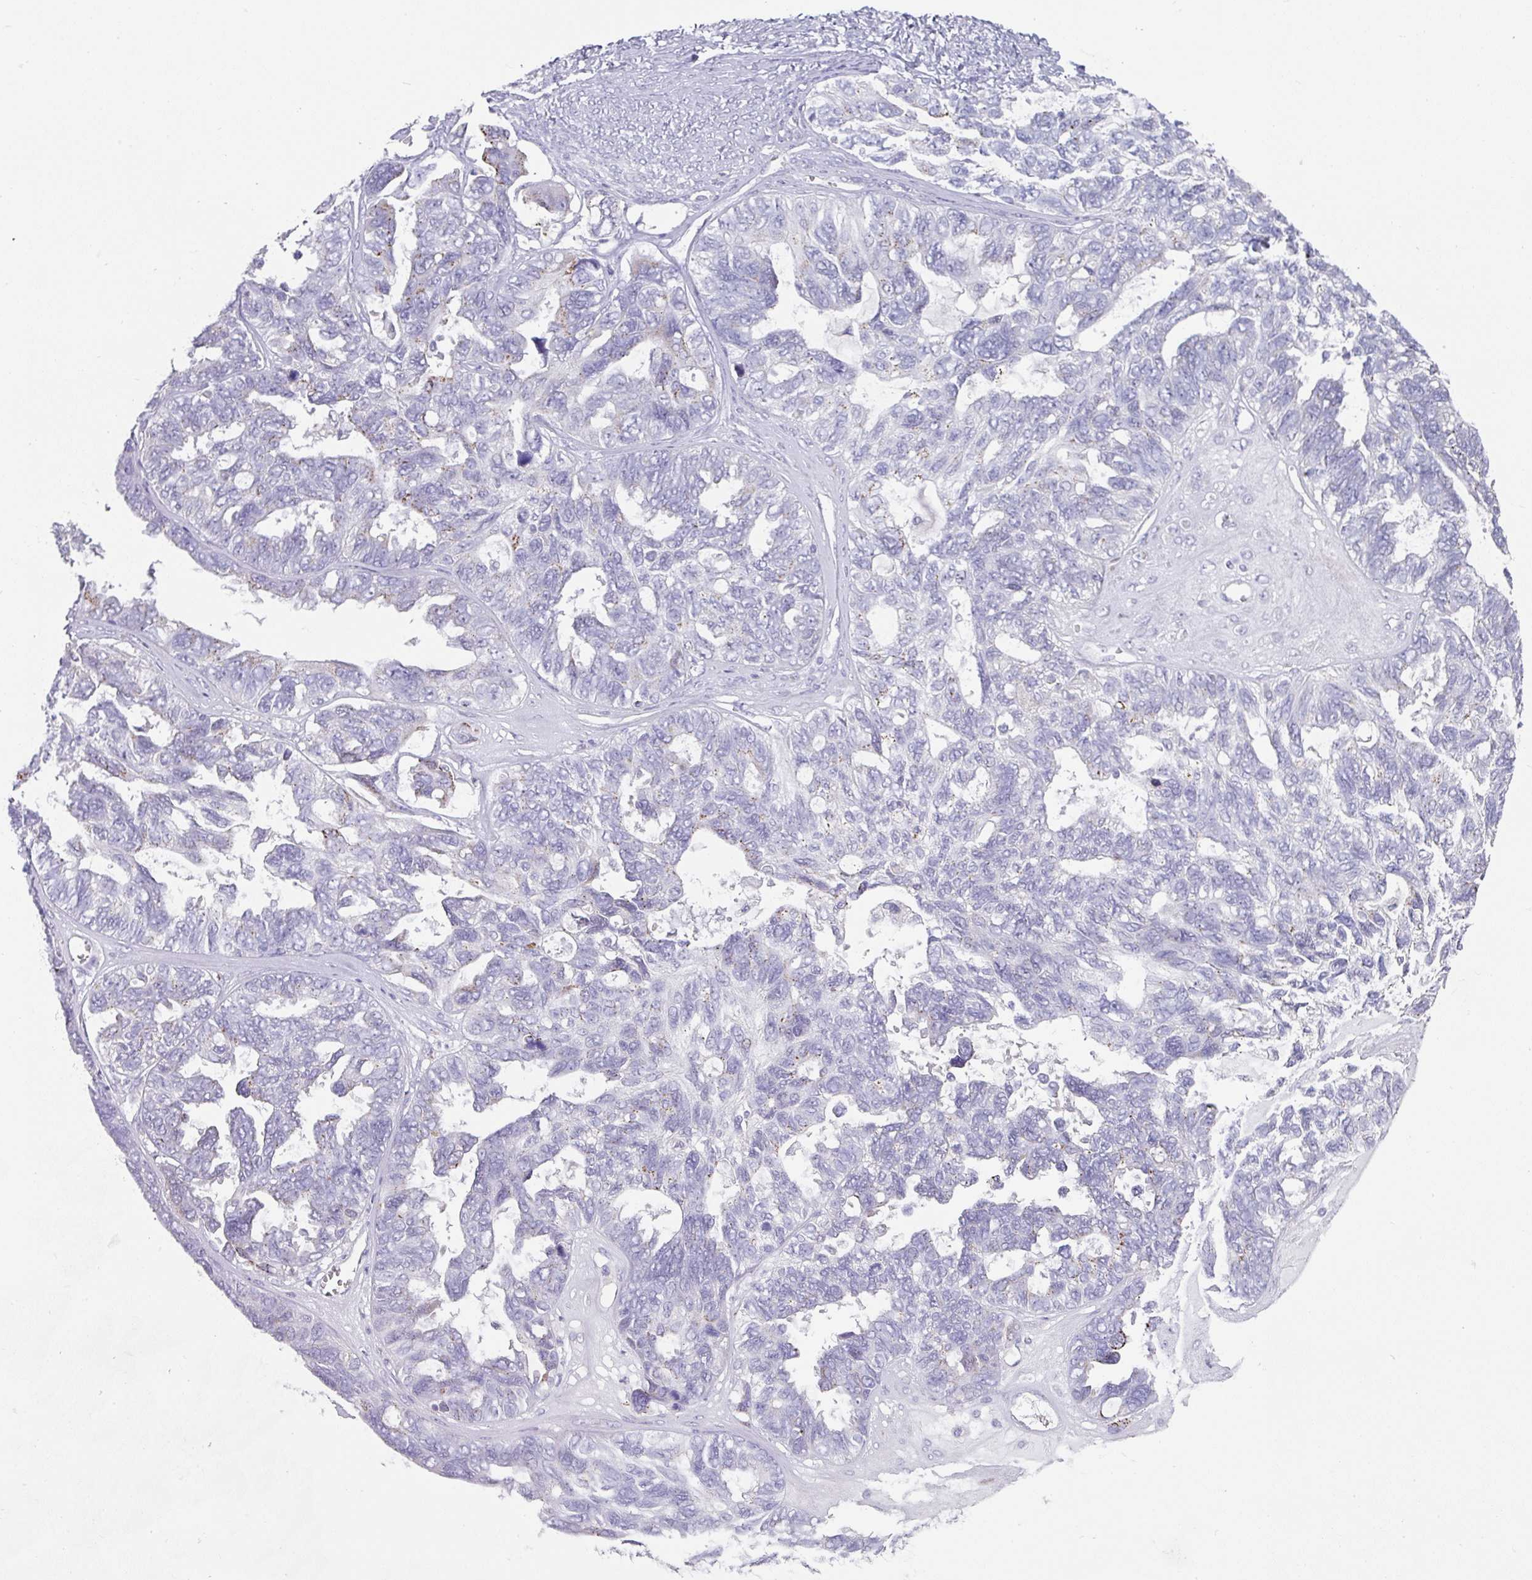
{"staining": {"intensity": "negative", "quantity": "none", "location": "none"}, "tissue": "ovarian cancer", "cell_type": "Tumor cells", "image_type": "cancer", "snomed": [{"axis": "morphology", "description": "Cystadenocarcinoma, serous, NOS"}, {"axis": "topography", "description": "Ovary"}], "caption": "IHC of ovarian cancer (serous cystadenocarcinoma) displays no expression in tumor cells.", "gene": "VKORC1L1", "patient": {"sex": "female", "age": 79}}